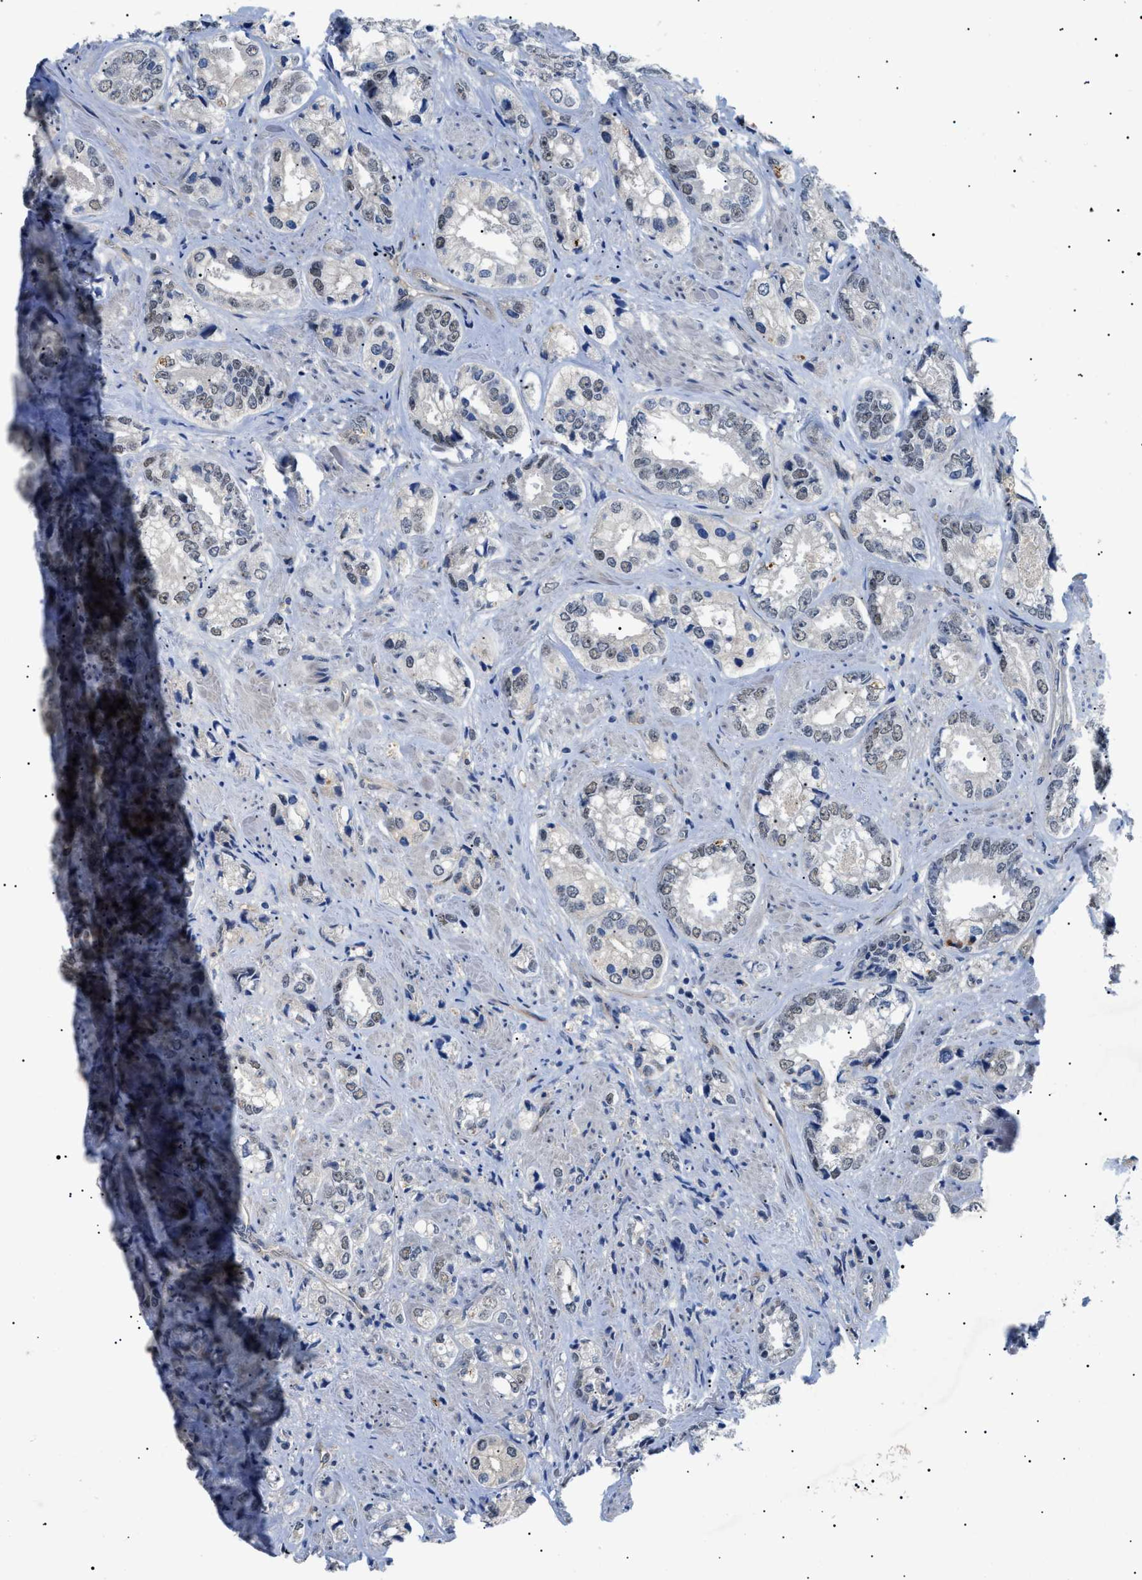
{"staining": {"intensity": "weak", "quantity": "25%-75%", "location": "nuclear"}, "tissue": "prostate cancer", "cell_type": "Tumor cells", "image_type": "cancer", "snomed": [{"axis": "morphology", "description": "Adenocarcinoma, High grade"}, {"axis": "topography", "description": "Prostate"}], "caption": "IHC of human prostate cancer (high-grade adenocarcinoma) demonstrates low levels of weak nuclear expression in approximately 25%-75% of tumor cells.", "gene": "CRCP", "patient": {"sex": "male", "age": 61}}